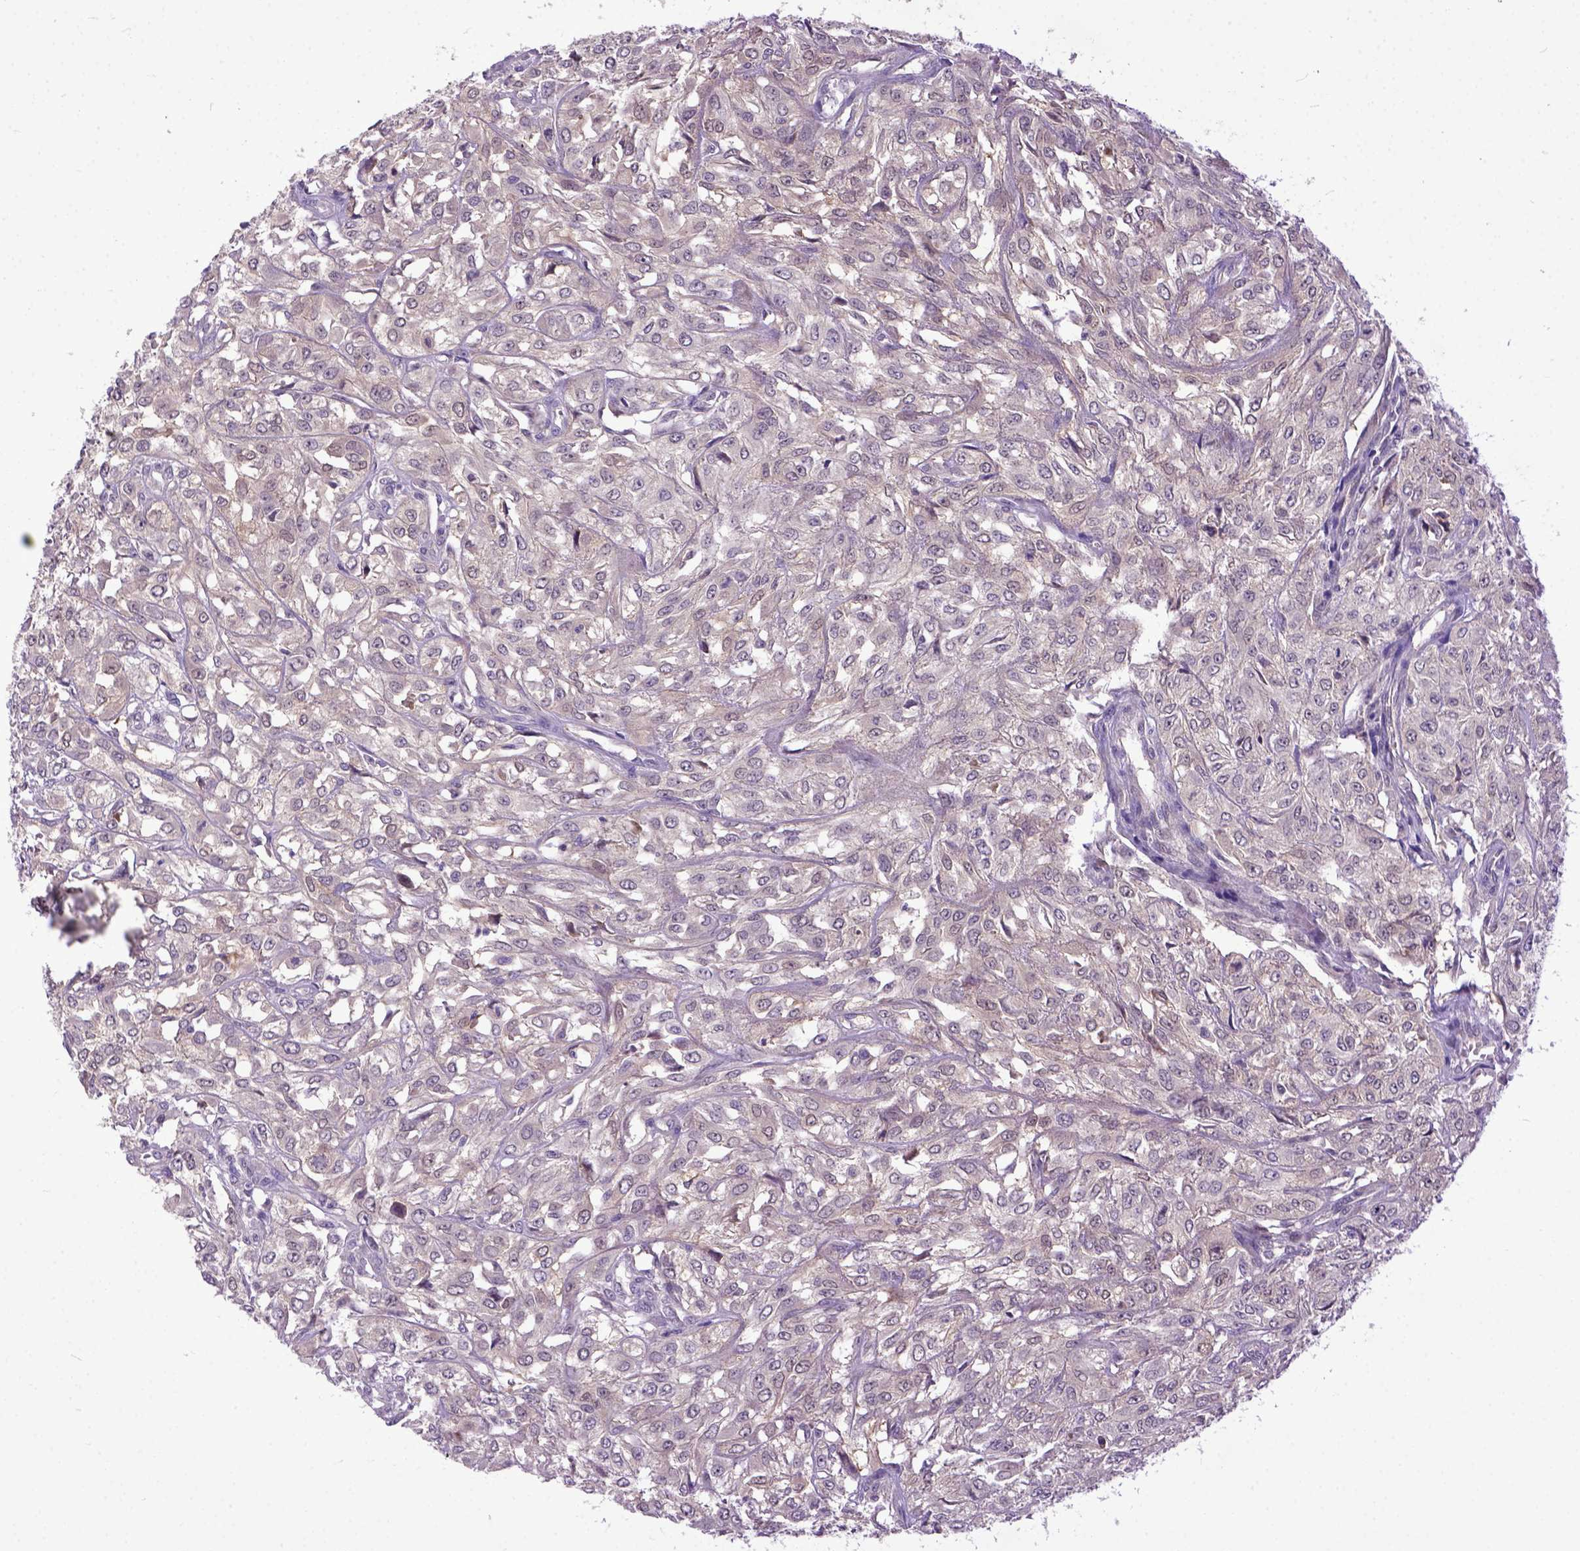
{"staining": {"intensity": "weak", "quantity": "25%-75%", "location": "cytoplasmic/membranous"}, "tissue": "urothelial cancer", "cell_type": "Tumor cells", "image_type": "cancer", "snomed": [{"axis": "morphology", "description": "Urothelial carcinoma, High grade"}, {"axis": "topography", "description": "Urinary bladder"}], "caption": "There is low levels of weak cytoplasmic/membranous expression in tumor cells of urothelial cancer, as demonstrated by immunohistochemical staining (brown color).", "gene": "CPNE1", "patient": {"sex": "male", "age": 67}}